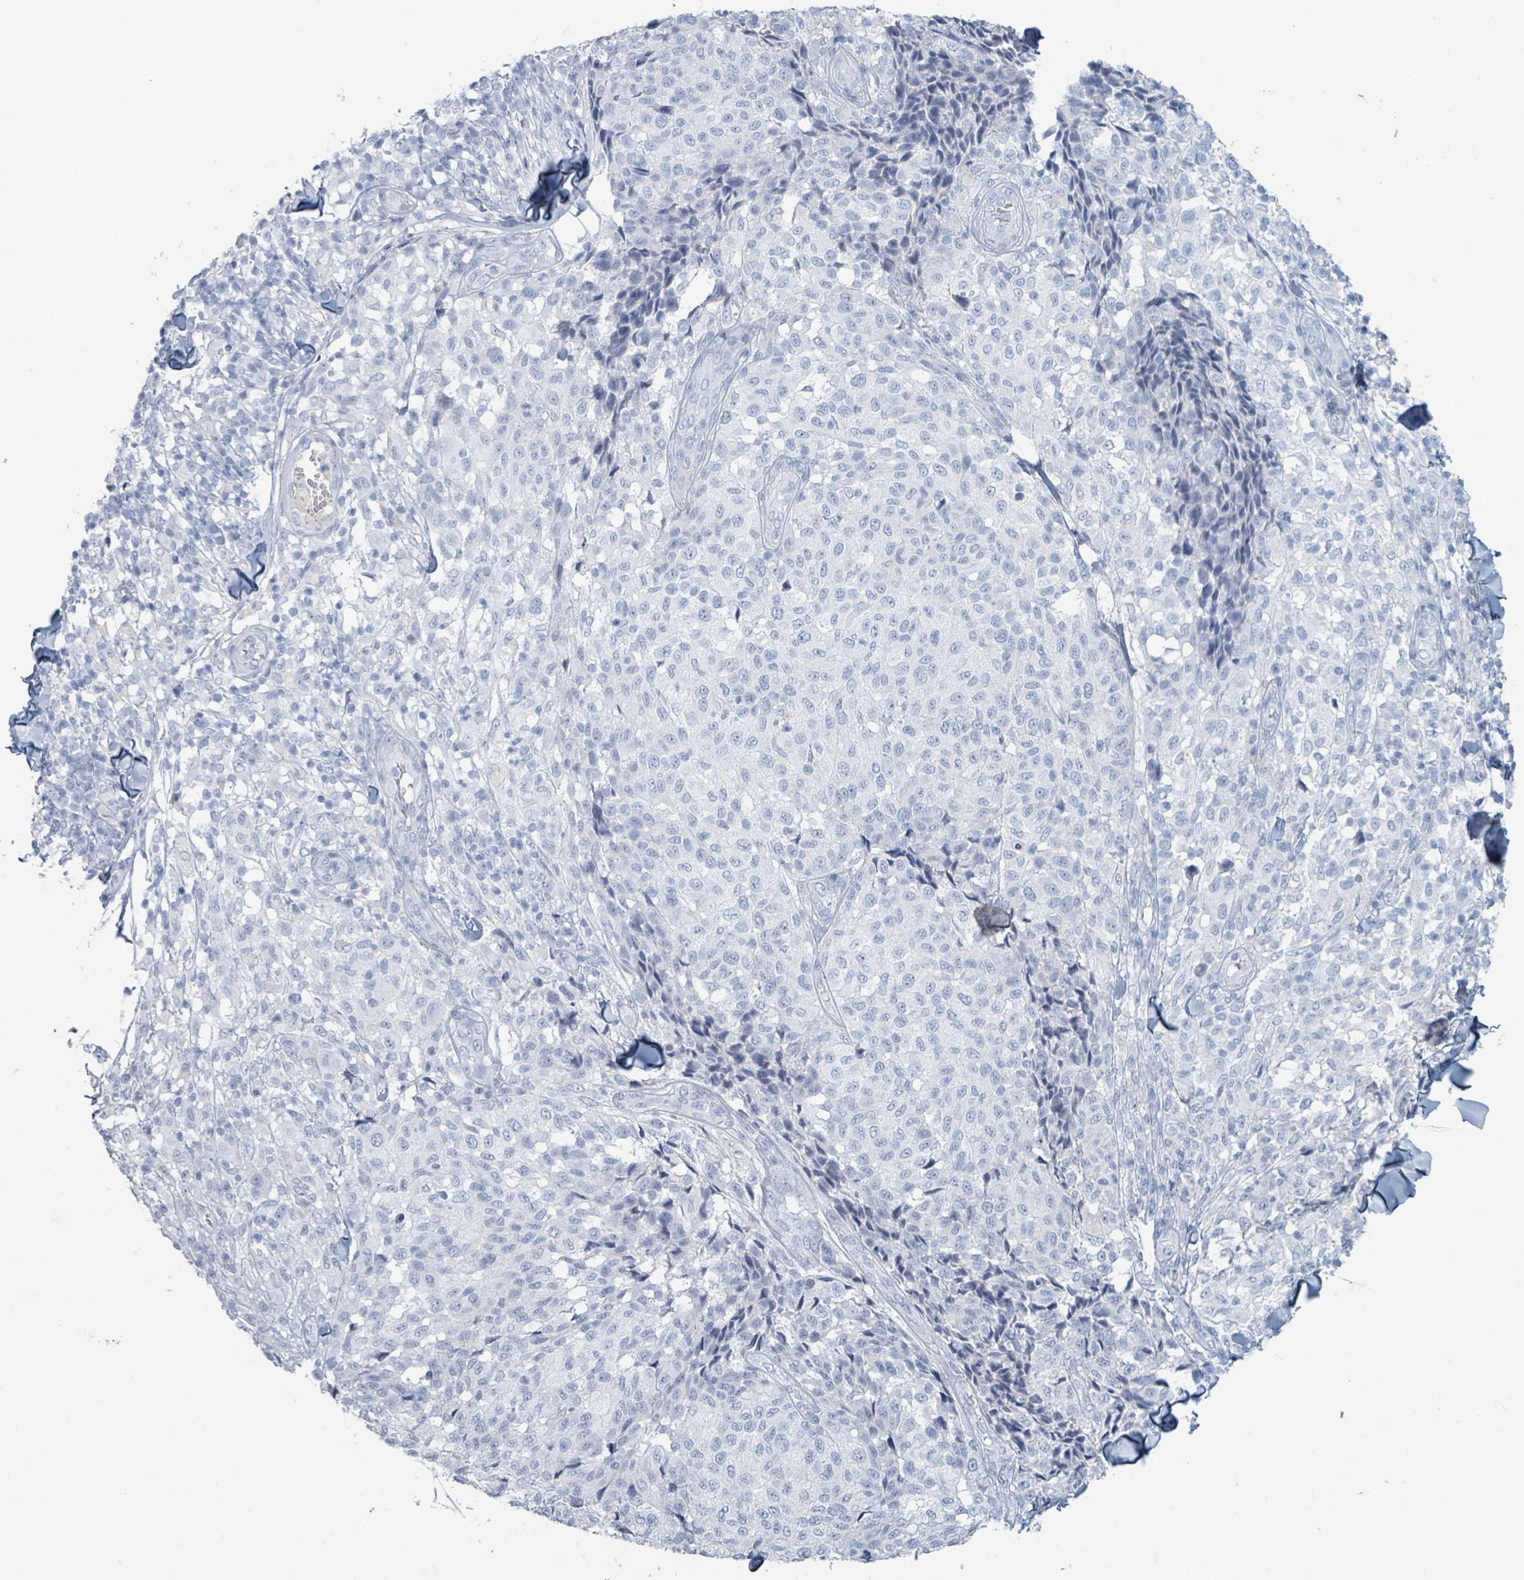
{"staining": {"intensity": "negative", "quantity": "none", "location": "none"}, "tissue": "melanoma", "cell_type": "Tumor cells", "image_type": "cancer", "snomed": [{"axis": "morphology", "description": "Malignant melanoma, NOS"}, {"axis": "topography", "description": "Skin"}], "caption": "Human malignant melanoma stained for a protein using immunohistochemistry (IHC) demonstrates no positivity in tumor cells.", "gene": "HEATR5A", "patient": {"sex": "male", "age": 66}}